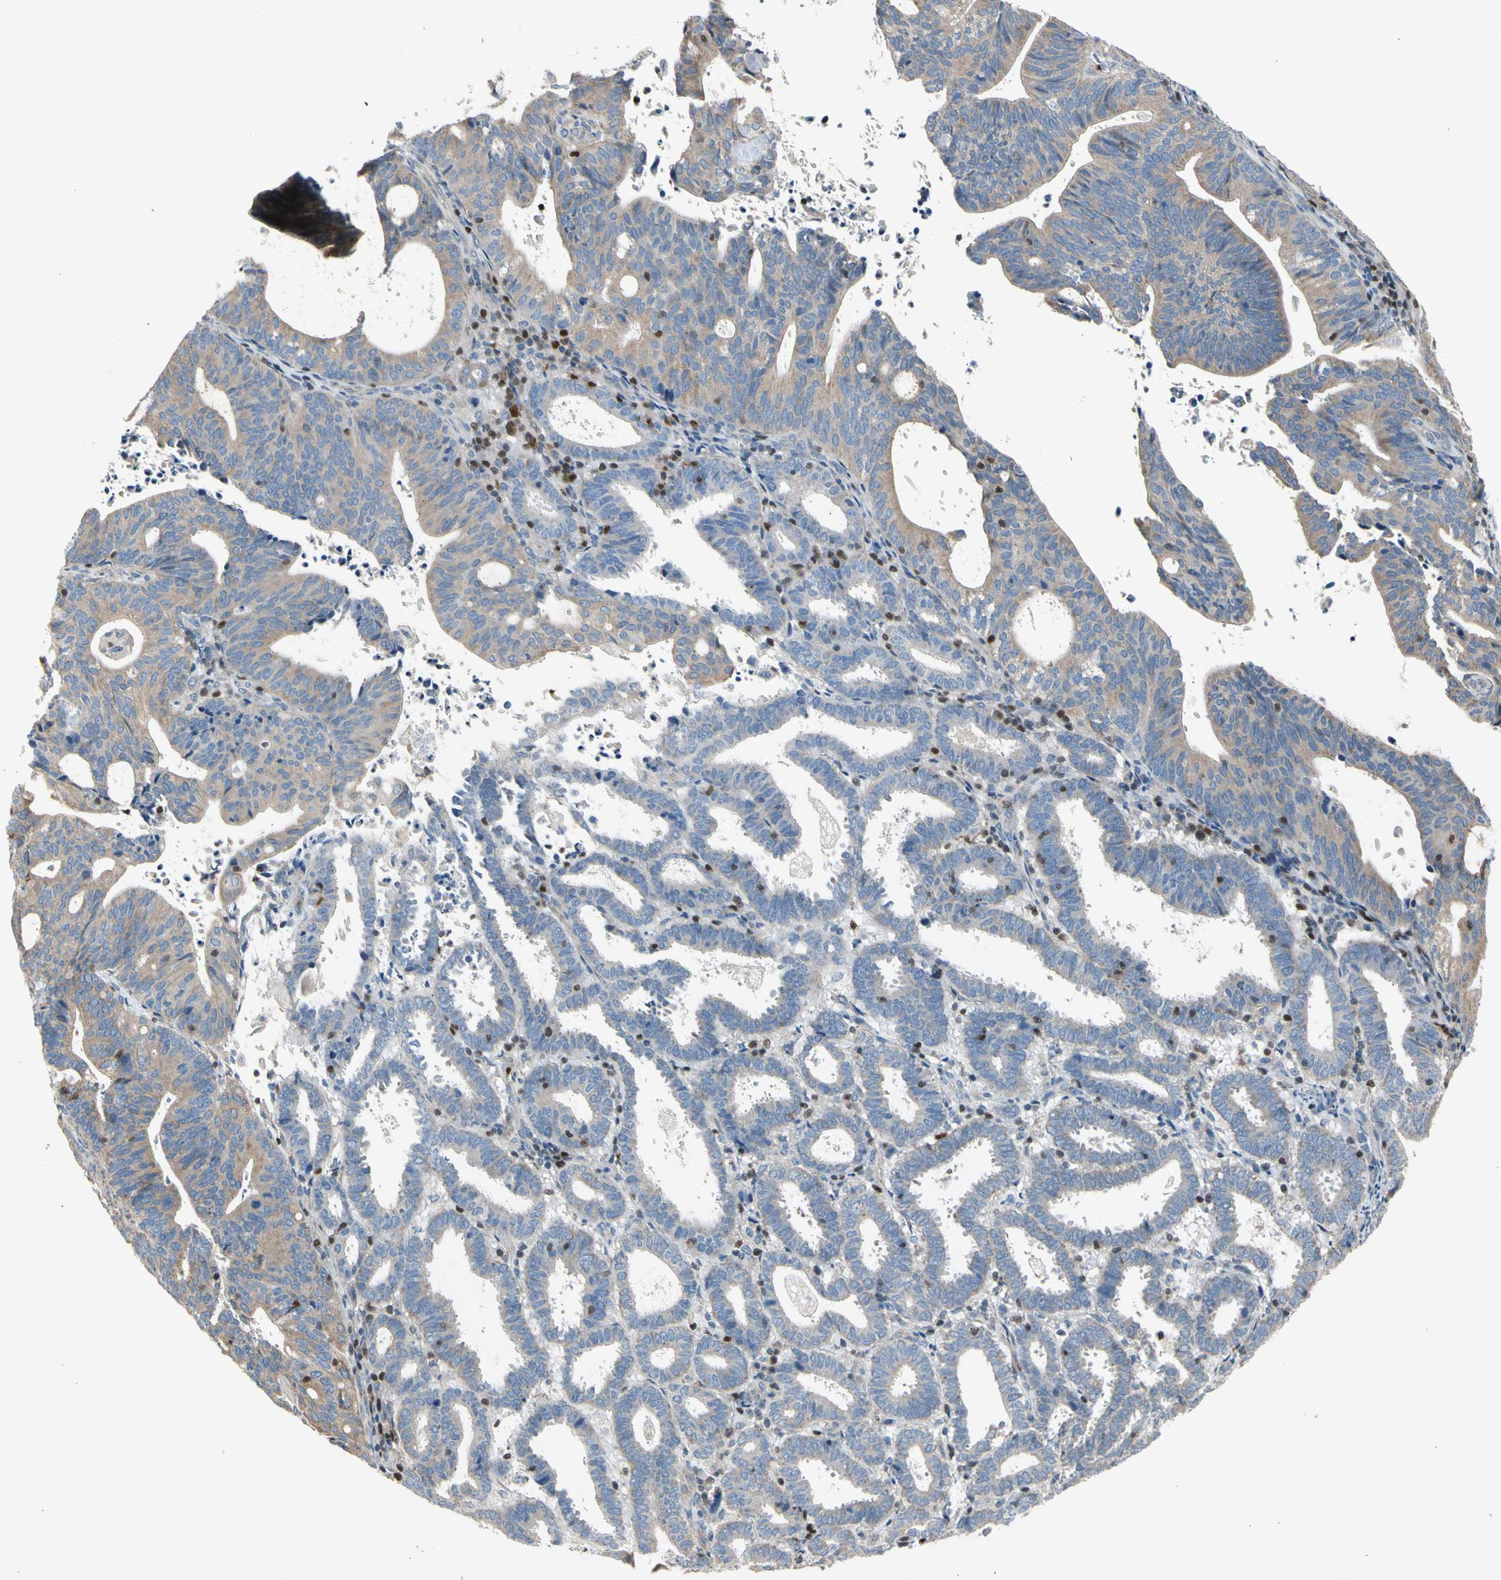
{"staining": {"intensity": "weak", "quantity": "25%-75%", "location": "cytoplasmic/membranous"}, "tissue": "endometrial cancer", "cell_type": "Tumor cells", "image_type": "cancer", "snomed": [{"axis": "morphology", "description": "Adenocarcinoma, NOS"}, {"axis": "topography", "description": "Uterus"}], "caption": "Immunohistochemistry image of neoplastic tissue: endometrial adenocarcinoma stained using immunohistochemistry (IHC) displays low levels of weak protein expression localized specifically in the cytoplasmic/membranous of tumor cells, appearing as a cytoplasmic/membranous brown color.", "gene": "TBX21", "patient": {"sex": "female", "age": 83}}